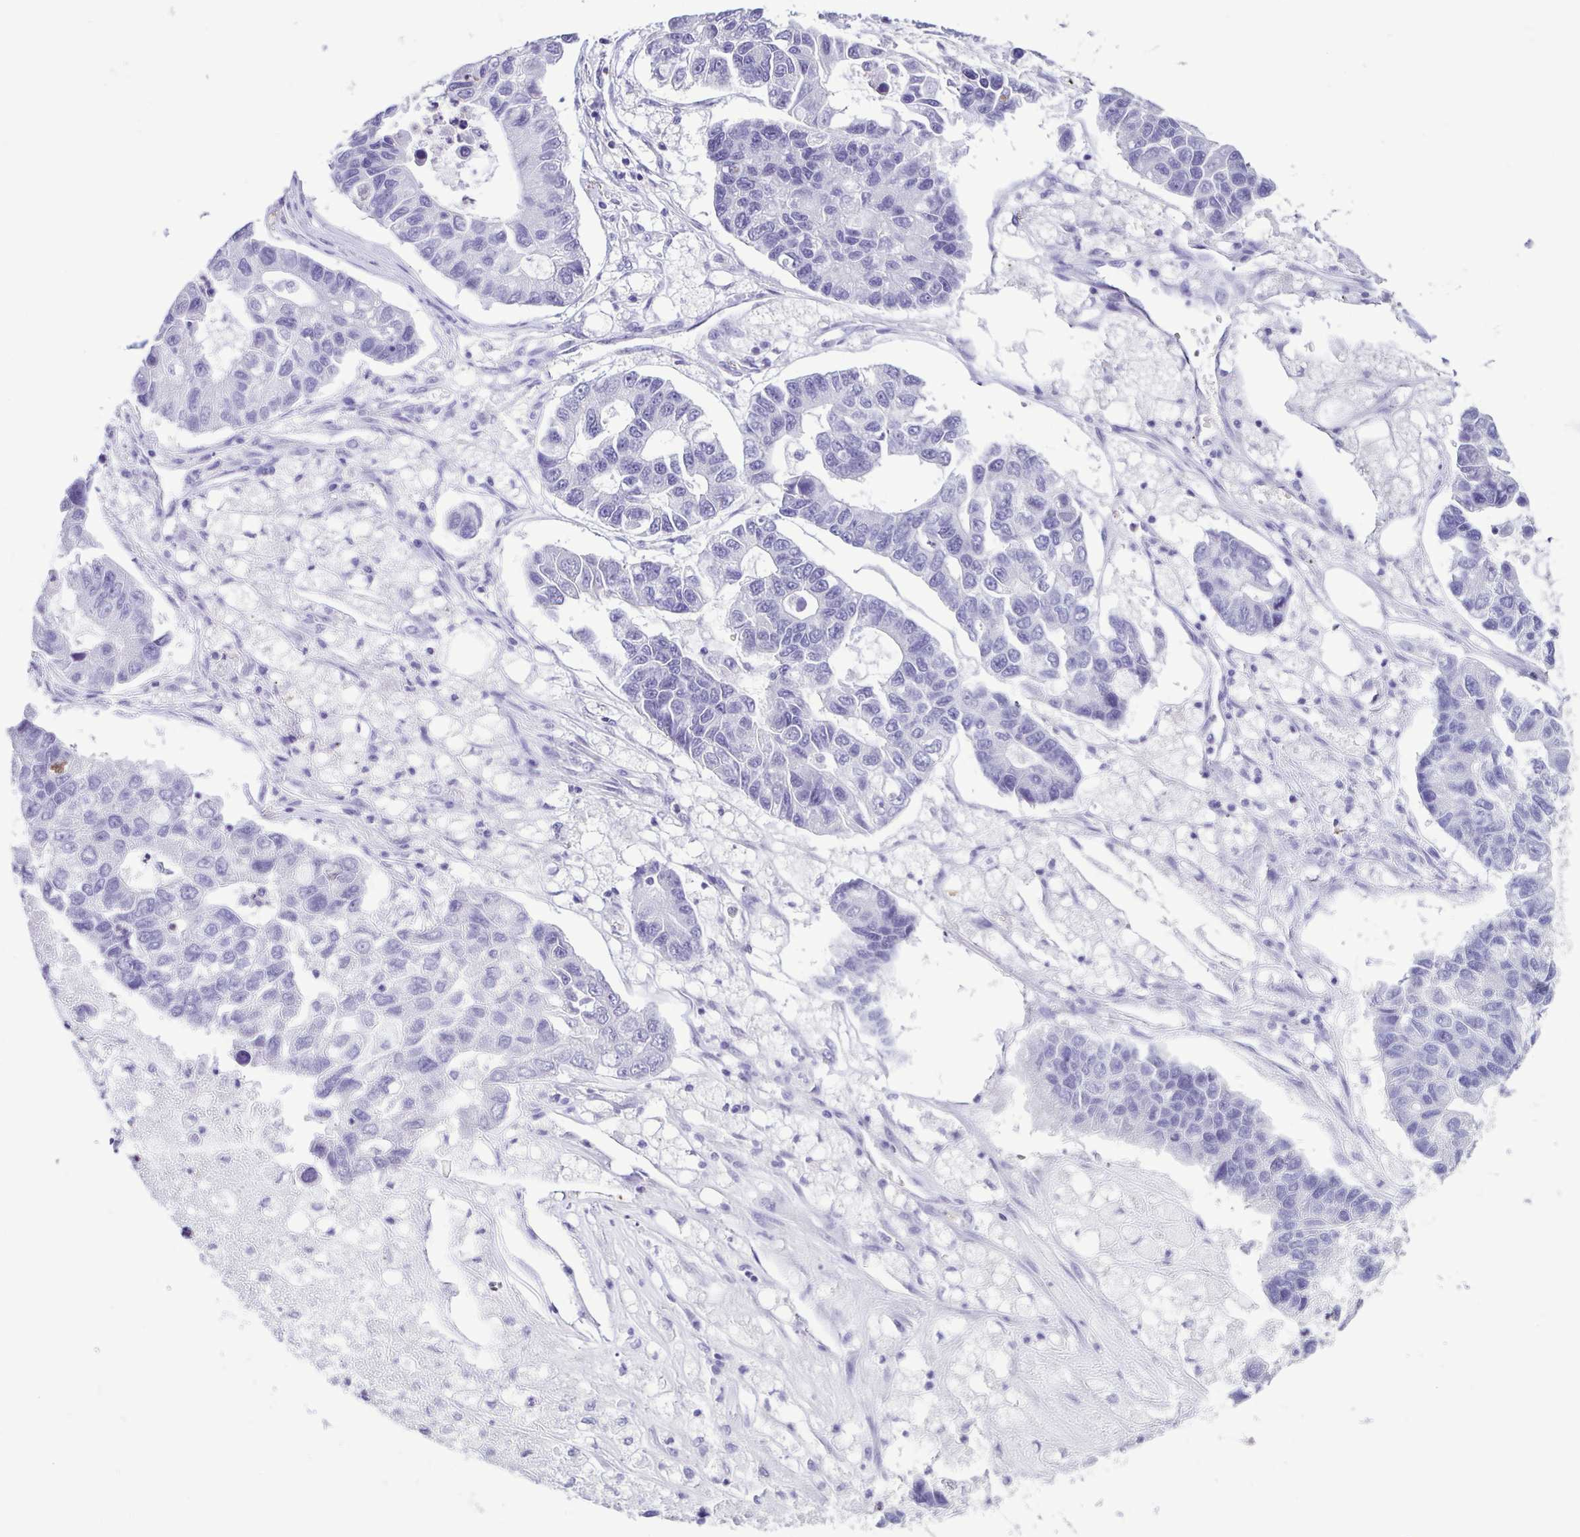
{"staining": {"intensity": "negative", "quantity": "none", "location": "none"}, "tissue": "lung cancer", "cell_type": "Tumor cells", "image_type": "cancer", "snomed": [{"axis": "morphology", "description": "Adenocarcinoma, NOS"}, {"axis": "topography", "description": "Bronchus"}, {"axis": "topography", "description": "Lung"}], "caption": "A photomicrograph of adenocarcinoma (lung) stained for a protein reveals no brown staining in tumor cells.", "gene": "CBY2", "patient": {"sex": "female", "age": 51}}